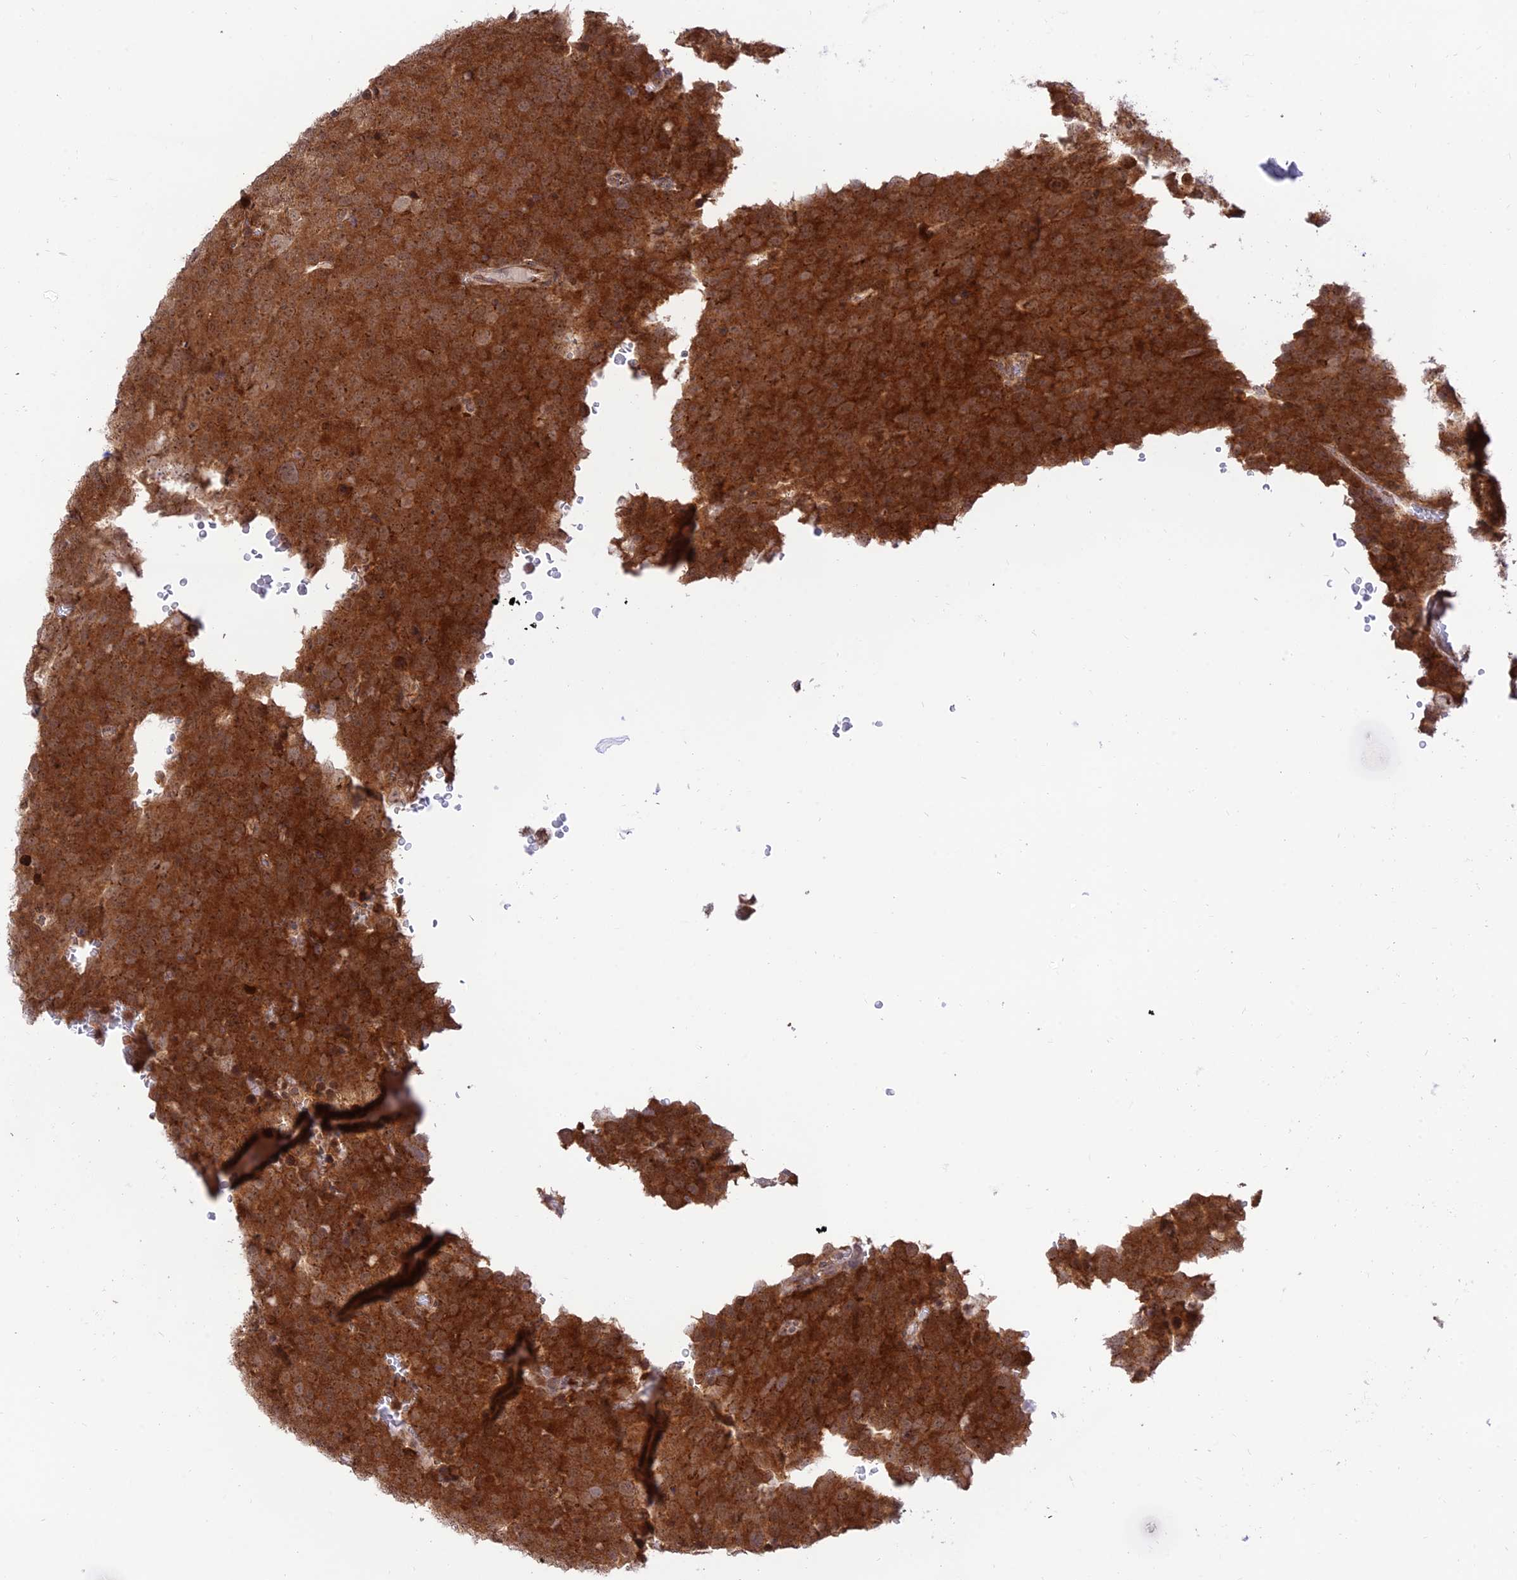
{"staining": {"intensity": "strong", "quantity": ">75%", "location": "cytoplasmic/membranous"}, "tissue": "testis cancer", "cell_type": "Tumor cells", "image_type": "cancer", "snomed": [{"axis": "morphology", "description": "Seminoma, NOS"}, {"axis": "topography", "description": "Testis"}], "caption": "Testis seminoma stained for a protein displays strong cytoplasmic/membranous positivity in tumor cells. The protein is shown in brown color, while the nuclei are stained blue.", "gene": "GOLGA3", "patient": {"sex": "male", "age": 71}}